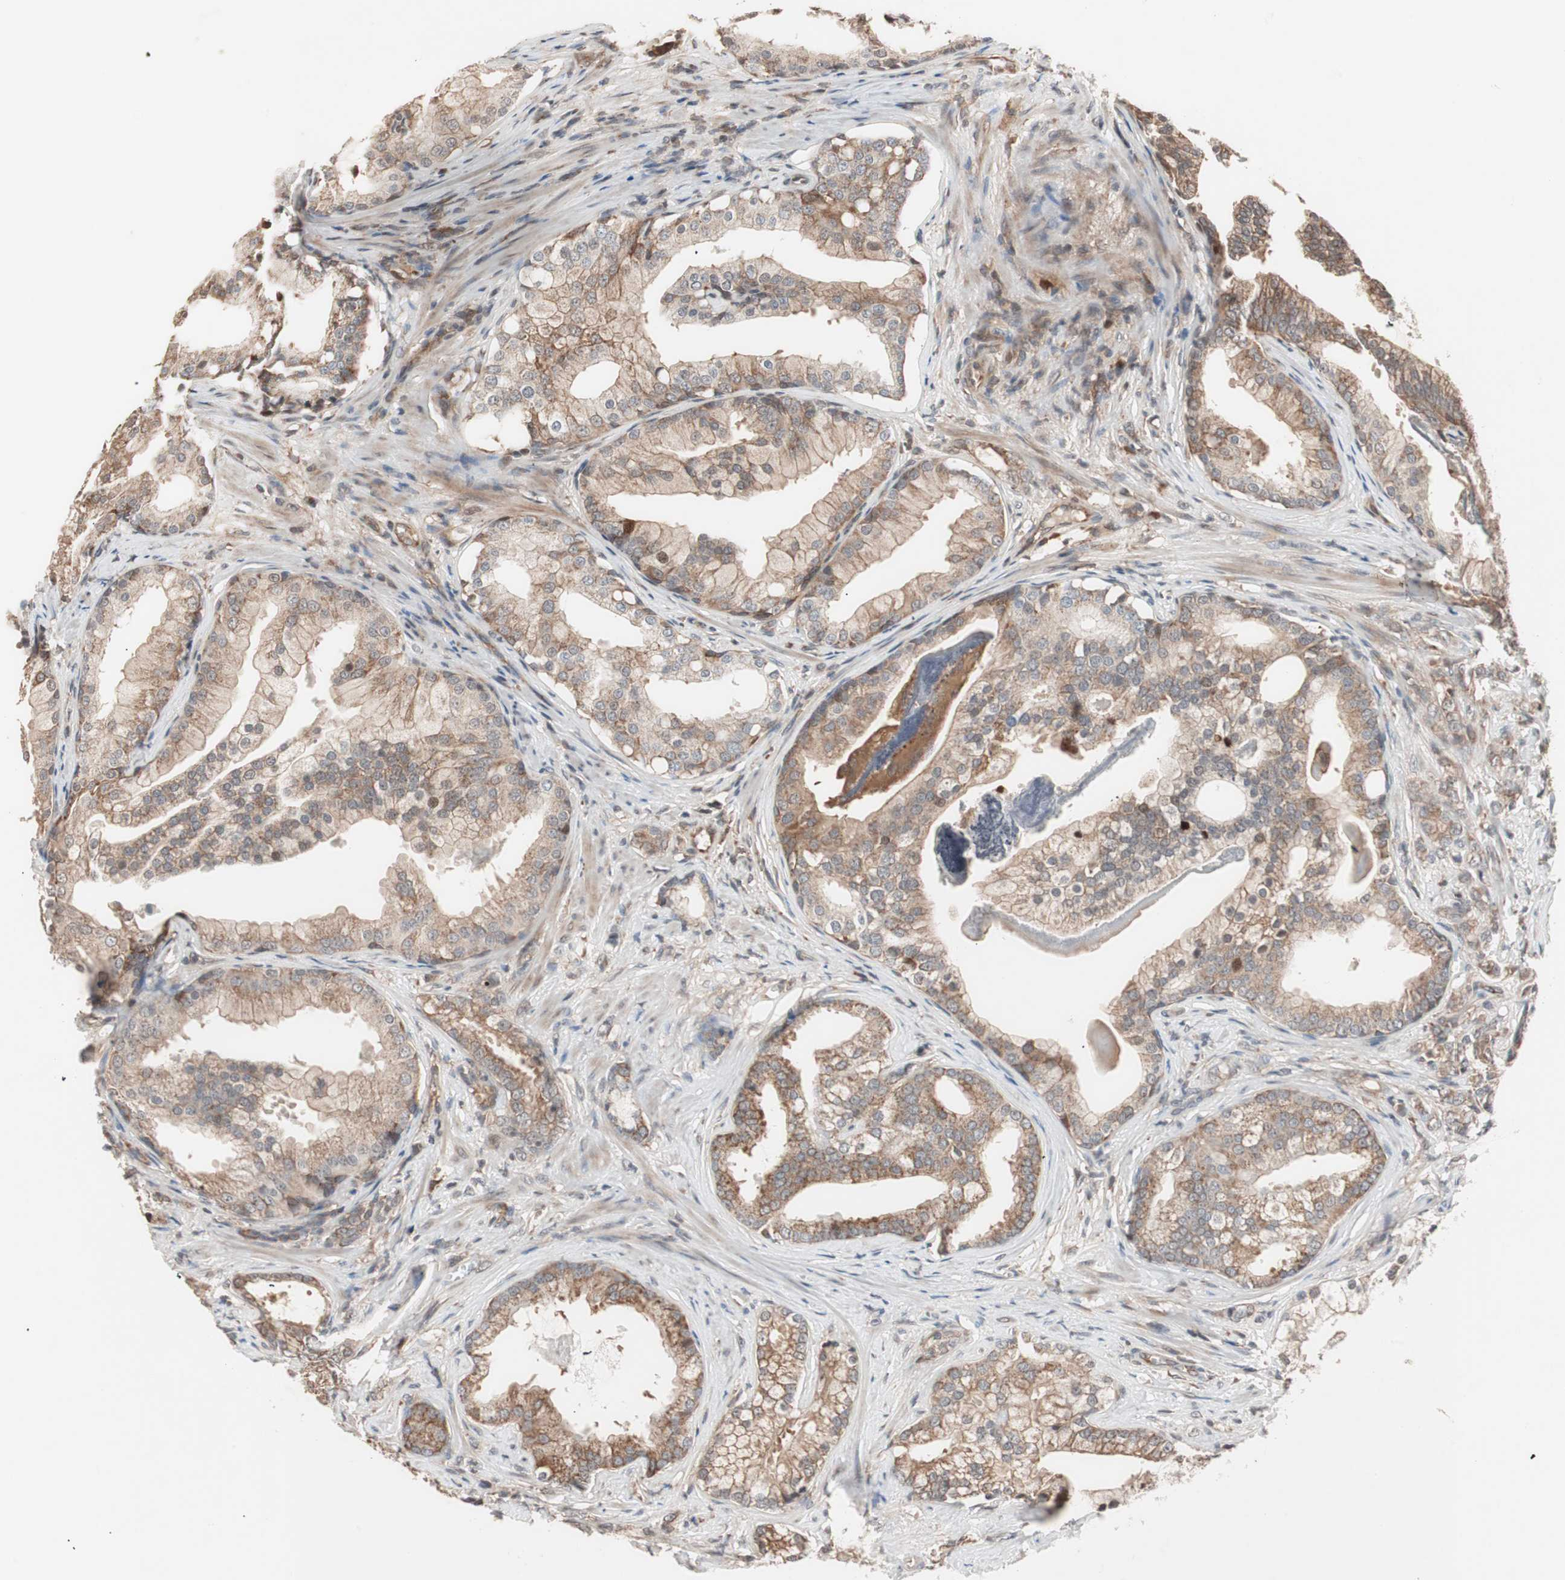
{"staining": {"intensity": "moderate", "quantity": ">75%", "location": "cytoplasmic/membranous"}, "tissue": "prostate cancer", "cell_type": "Tumor cells", "image_type": "cancer", "snomed": [{"axis": "morphology", "description": "Adenocarcinoma, Low grade"}, {"axis": "topography", "description": "Prostate"}], "caption": "Human adenocarcinoma (low-grade) (prostate) stained for a protein (brown) demonstrates moderate cytoplasmic/membranous positive expression in about >75% of tumor cells.", "gene": "NF2", "patient": {"sex": "male", "age": 58}}